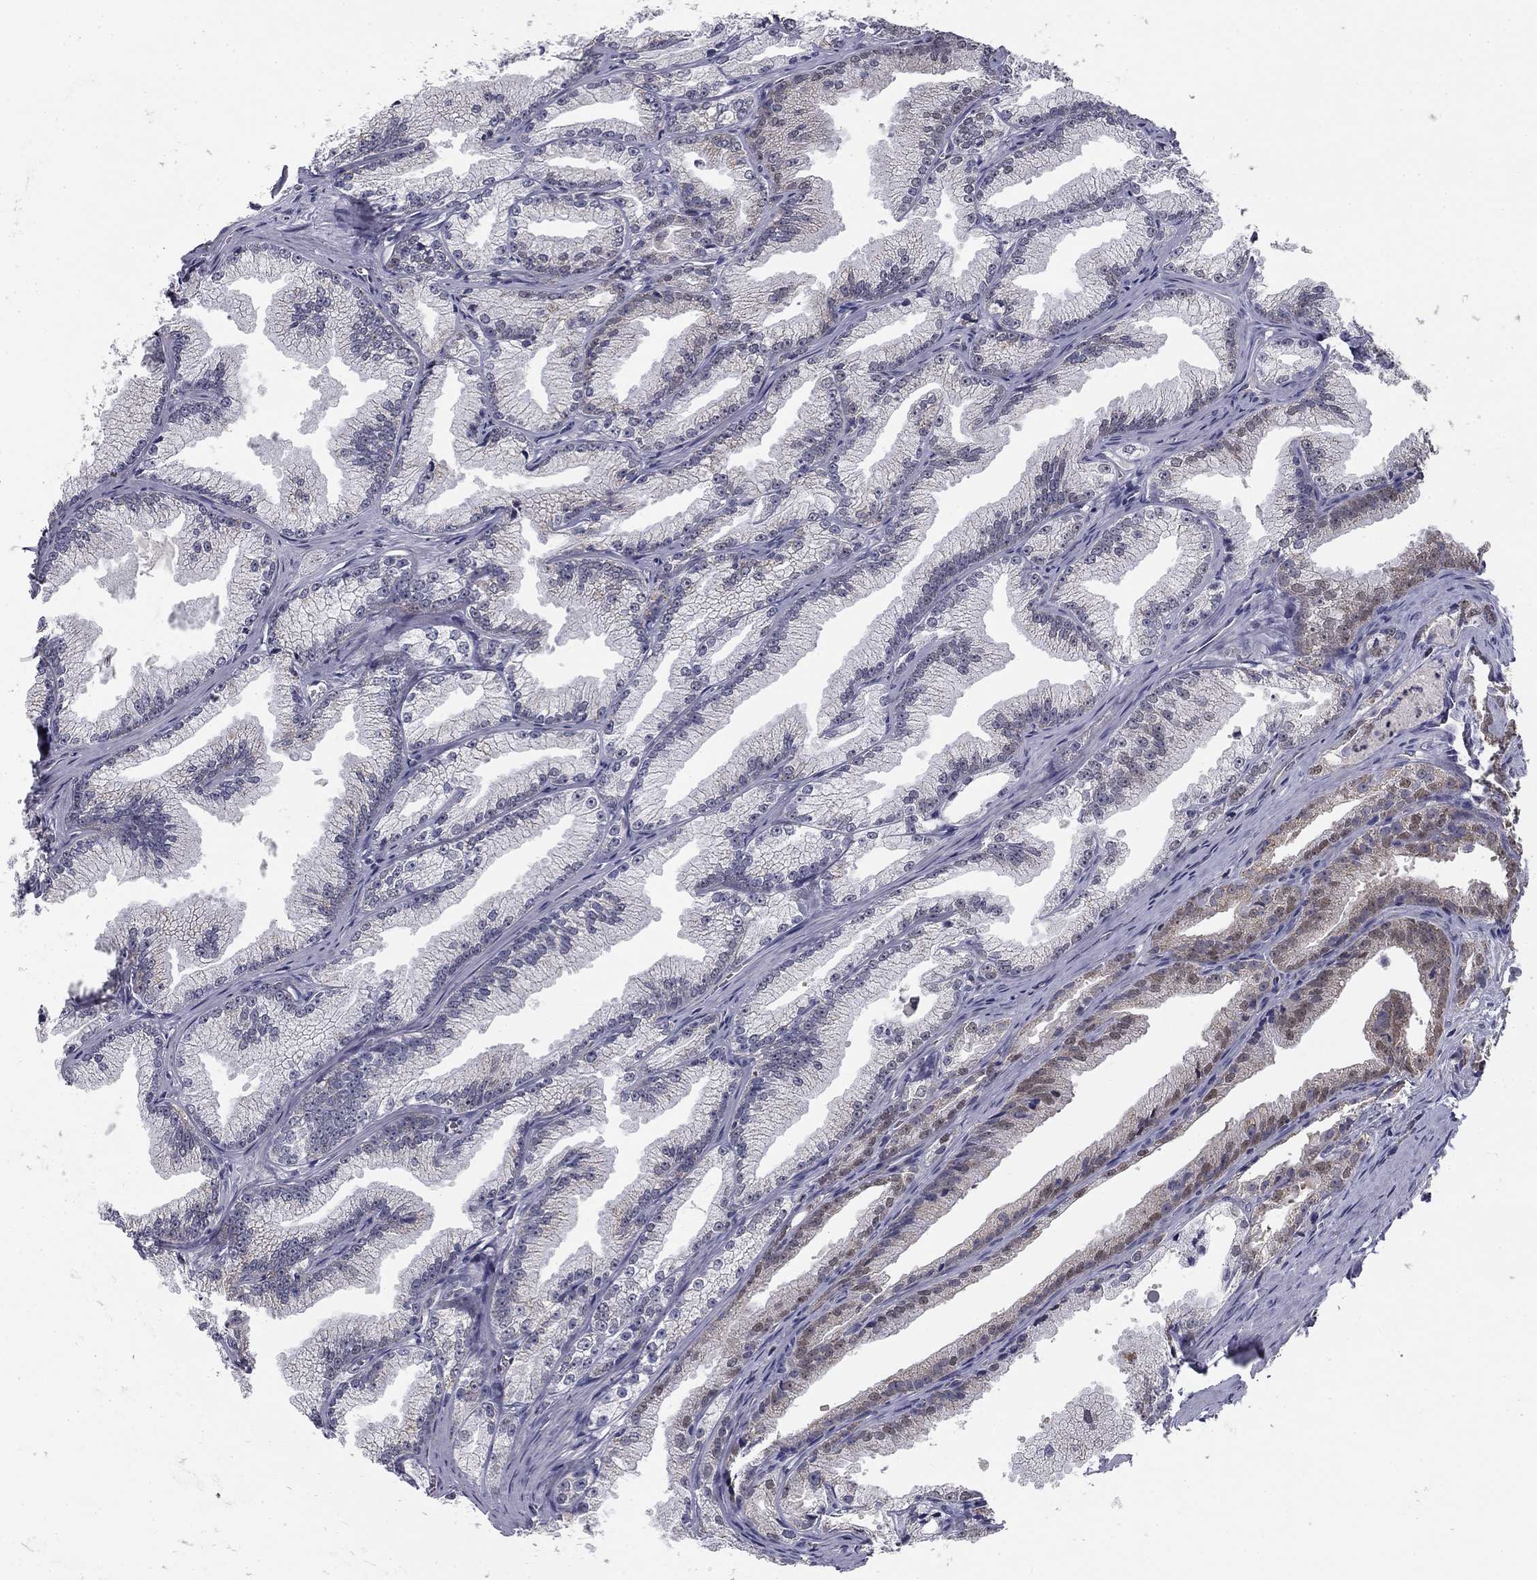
{"staining": {"intensity": "weak", "quantity": "<25%", "location": "nuclear"}, "tissue": "prostate cancer", "cell_type": "Tumor cells", "image_type": "cancer", "snomed": [{"axis": "morphology", "description": "Adenocarcinoma, NOS"}, {"axis": "morphology", "description": "Adenocarcinoma, High grade"}, {"axis": "topography", "description": "Prostate"}], "caption": "A histopathology image of human prostate cancer (high-grade adenocarcinoma) is negative for staining in tumor cells.", "gene": "SLC2A9", "patient": {"sex": "male", "age": 70}}